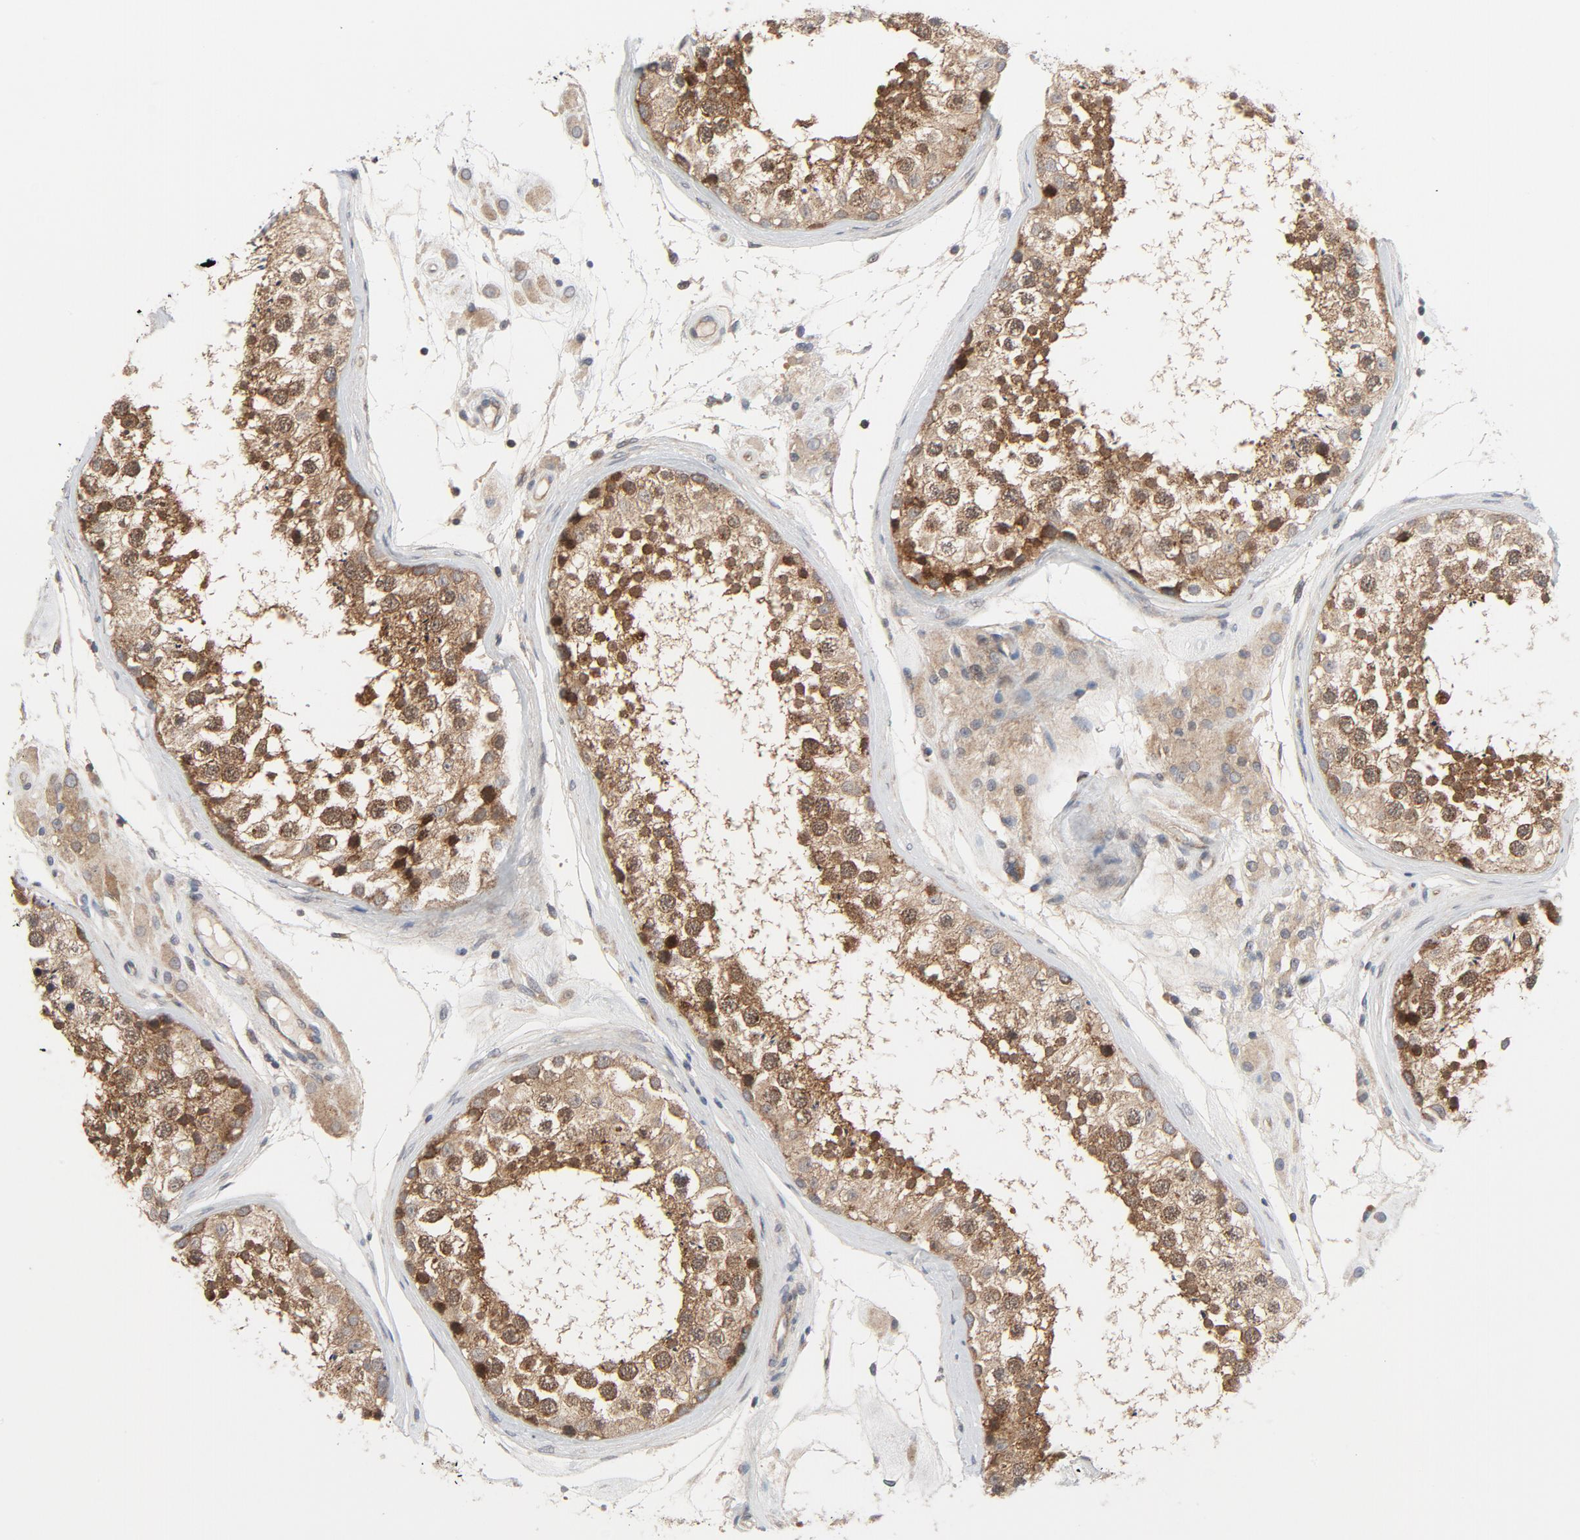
{"staining": {"intensity": "strong", "quantity": ">75%", "location": "cytoplasmic/membranous"}, "tissue": "testis", "cell_type": "Cells in seminiferous ducts", "image_type": "normal", "snomed": [{"axis": "morphology", "description": "Normal tissue, NOS"}, {"axis": "topography", "description": "Testis"}], "caption": "Immunohistochemical staining of normal testis exhibits strong cytoplasmic/membranous protein staining in approximately >75% of cells in seminiferous ducts. The protein is shown in brown color, while the nuclei are stained blue.", "gene": "TSG101", "patient": {"sex": "male", "age": 46}}